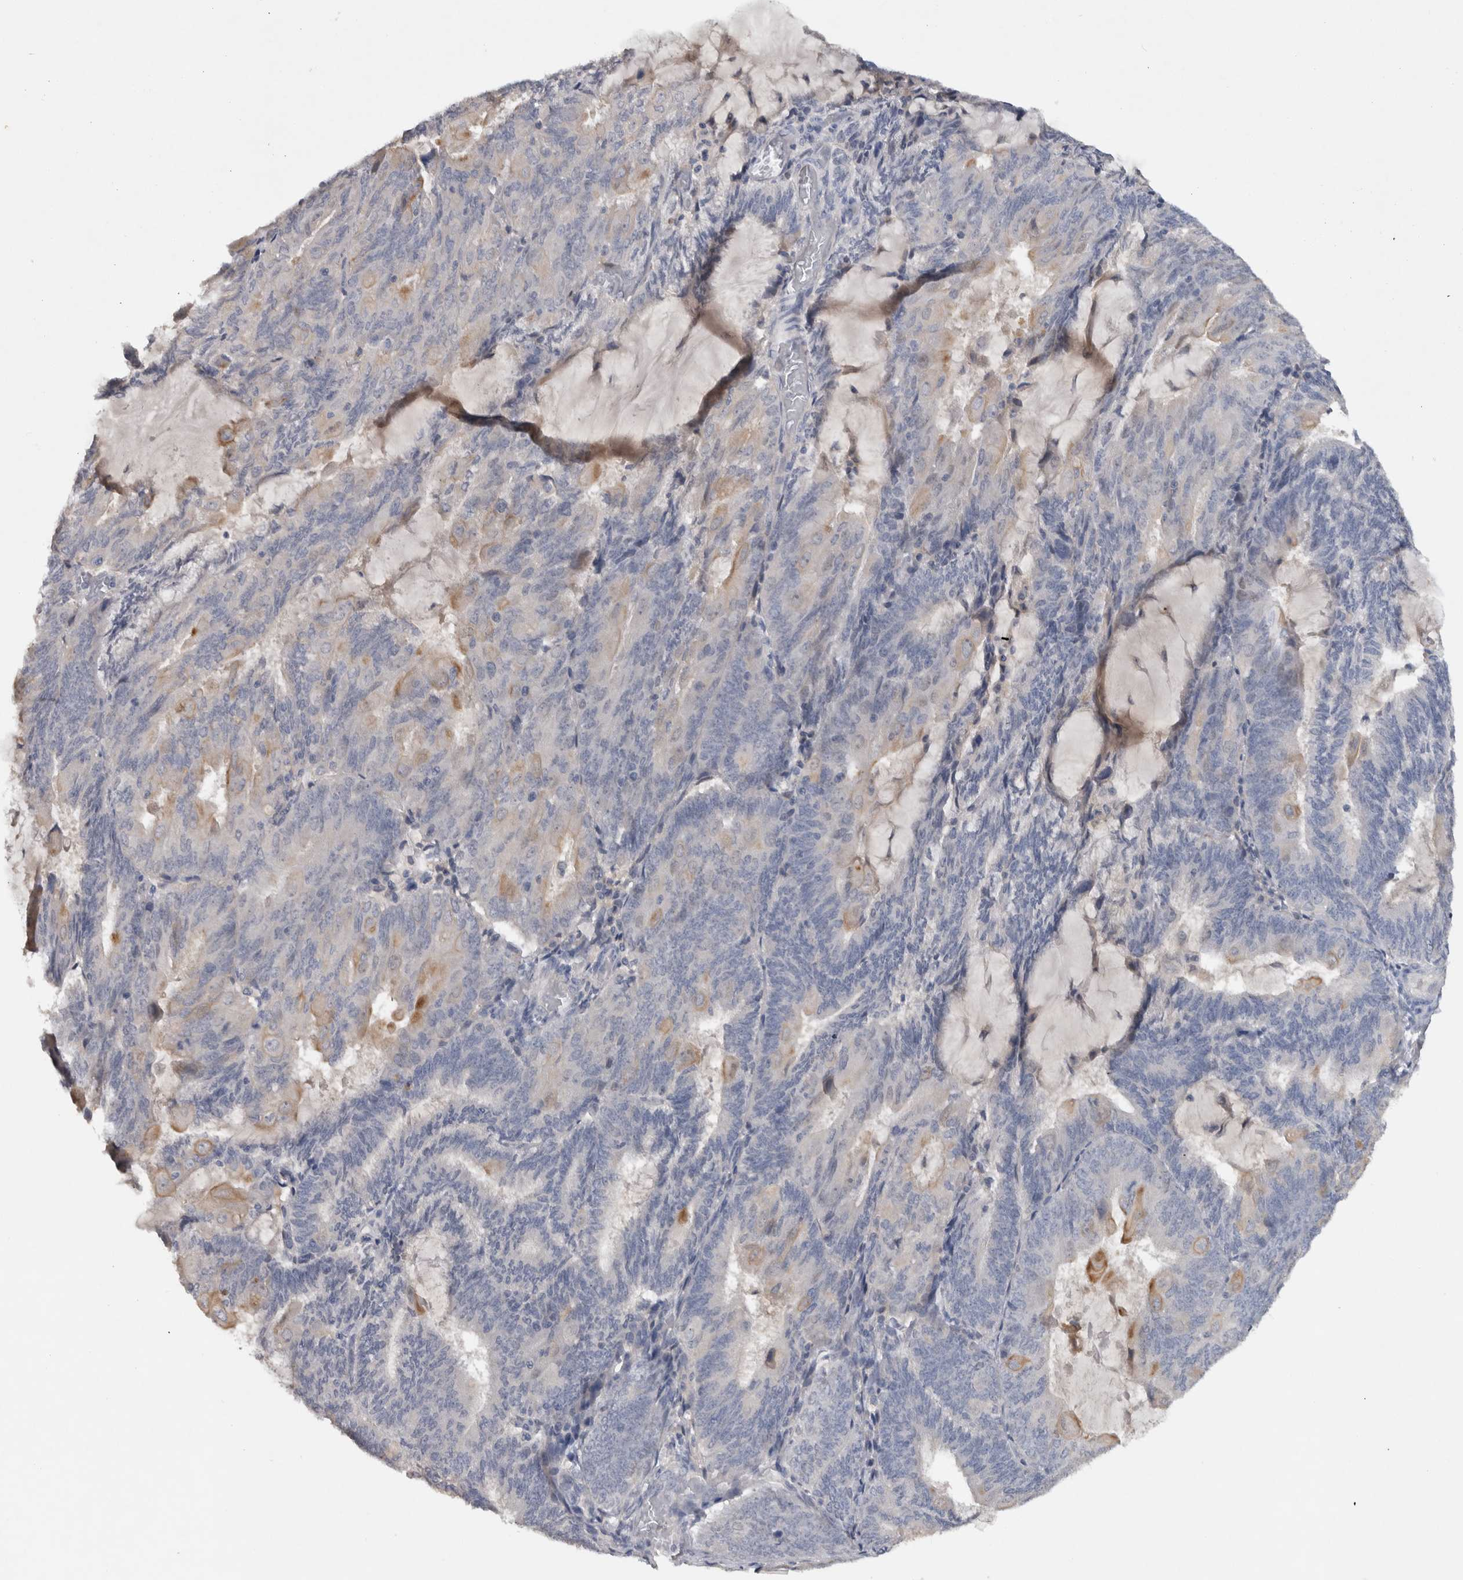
{"staining": {"intensity": "weak", "quantity": "<25%", "location": "cytoplasmic/membranous"}, "tissue": "endometrial cancer", "cell_type": "Tumor cells", "image_type": "cancer", "snomed": [{"axis": "morphology", "description": "Adenocarcinoma, NOS"}, {"axis": "topography", "description": "Endometrium"}], "caption": "A high-resolution micrograph shows IHC staining of endometrial cancer, which exhibits no significant staining in tumor cells.", "gene": "HEXD", "patient": {"sex": "female", "age": 81}}